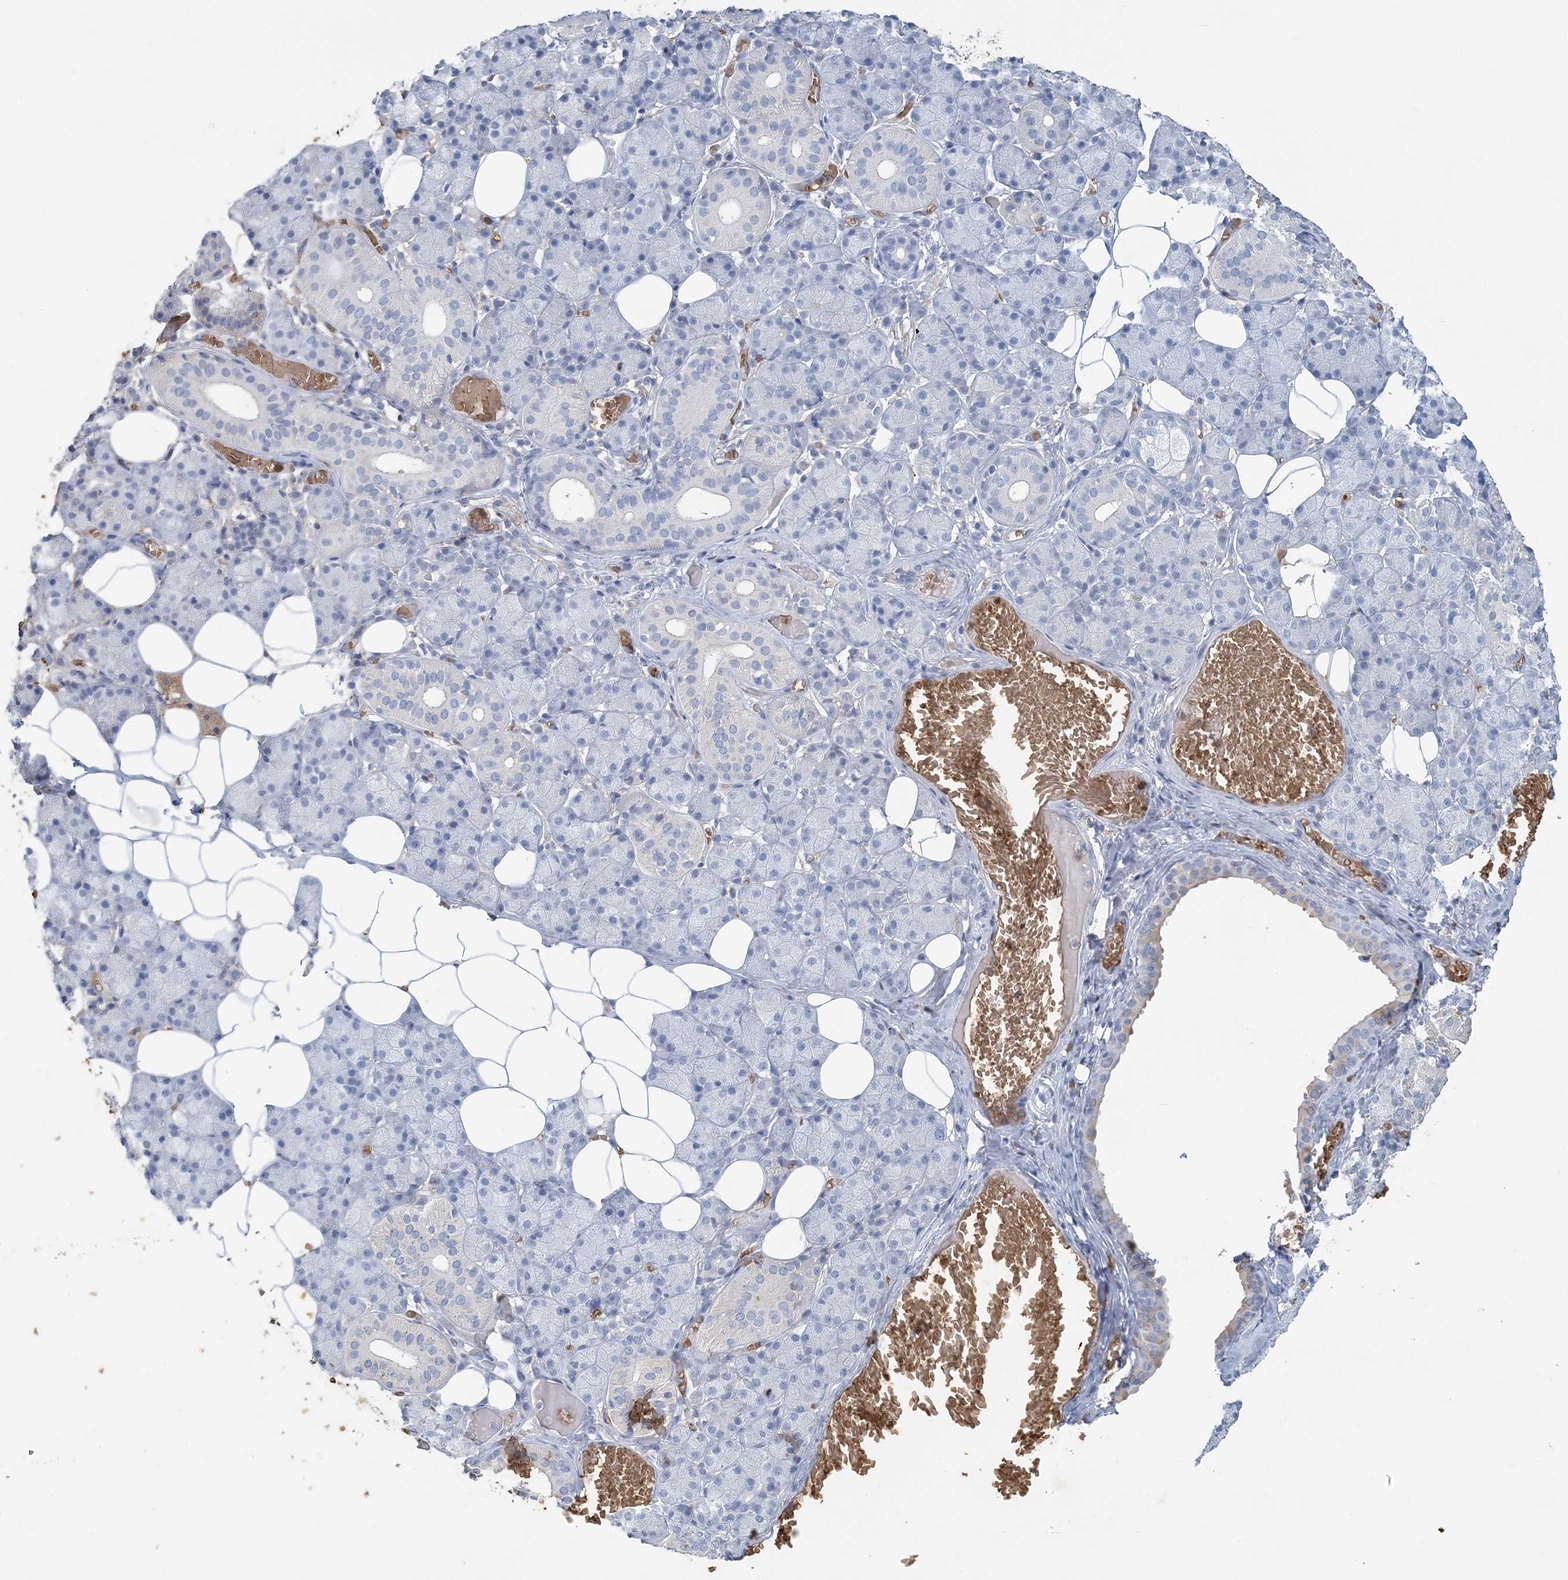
{"staining": {"intensity": "moderate", "quantity": "<25%", "location": "cytoplasmic/membranous"}, "tissue": "salivary gland", "cell_type": "Glandular cells", "image_type": "normal", "snomed": [{"axis": "morphology", "description": "Normal tissue, NOS"}, {"axis": "topography", "description": "Salivary gland"}], "caption": "Immunohistochemical staining of normal human salivary gland shows low levels of moderate cytoplasmic/membranous staining in approximately <25% of glandular cells. Ihc stains the protein in brown and the nuclei are stained blue.", "gene": "HBD", "patient": {"sex": "female", "age": 33}}